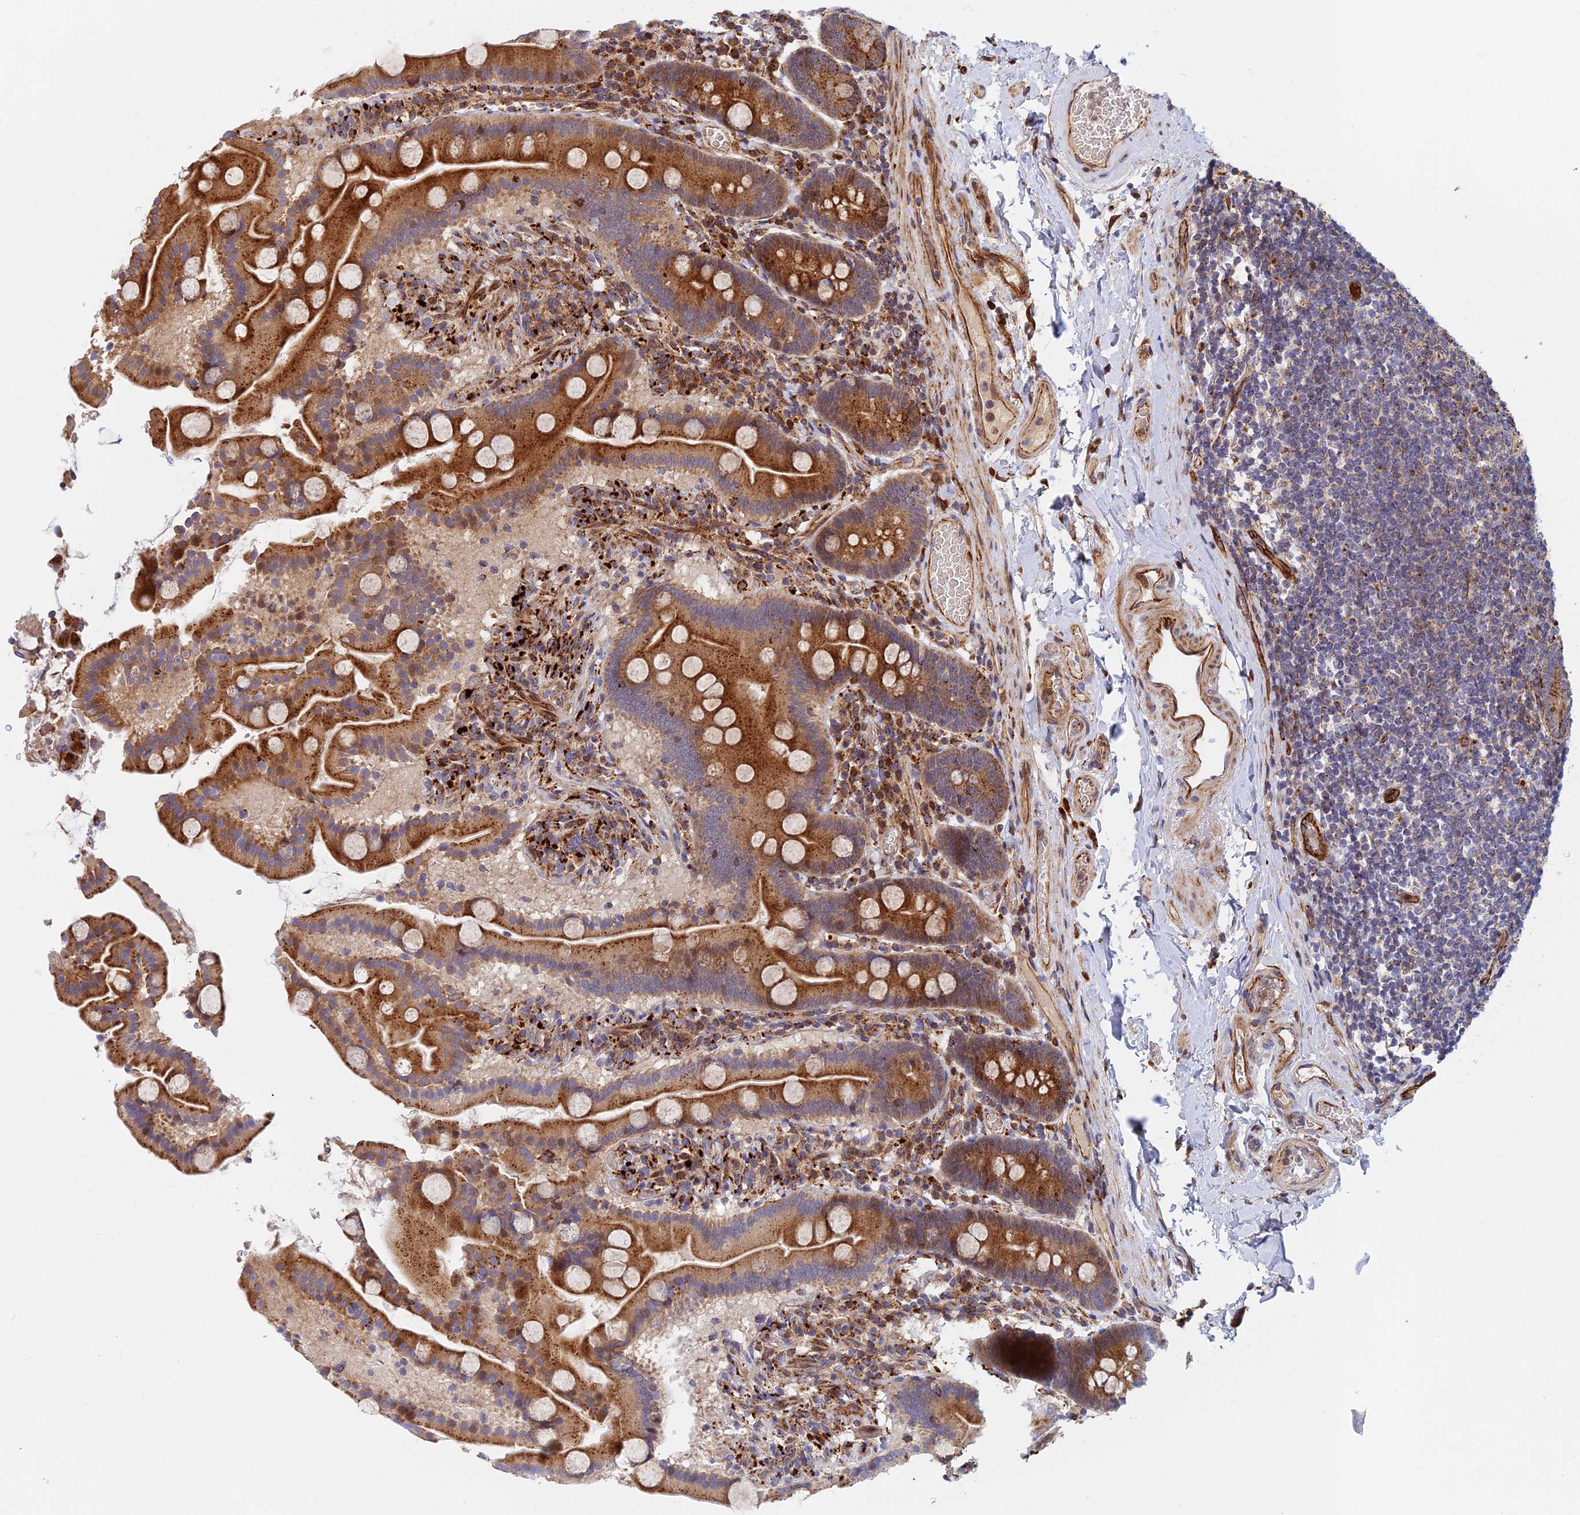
{"staining": {"intensity": "moderate", "quantity": ">75%", "location": "cytoplasmic/membranous"}, "tissue": "duodenum", "cell_type": "Glandular cells", "image_type": "normal", "snomed": [{"axis": "morphology", "description": "Normal tissue, NOS"}, {"axis": "topography", "description": "Duodenum"}], "caption": "Protein staining by immunohistochemistry displays moderate cytoplasmic/membranous expression in approximately >75% of glandular cells in unremarkable duodenum.", "gene": "PPP2R3C", "patient": {"sex": "male", "age": 55}}